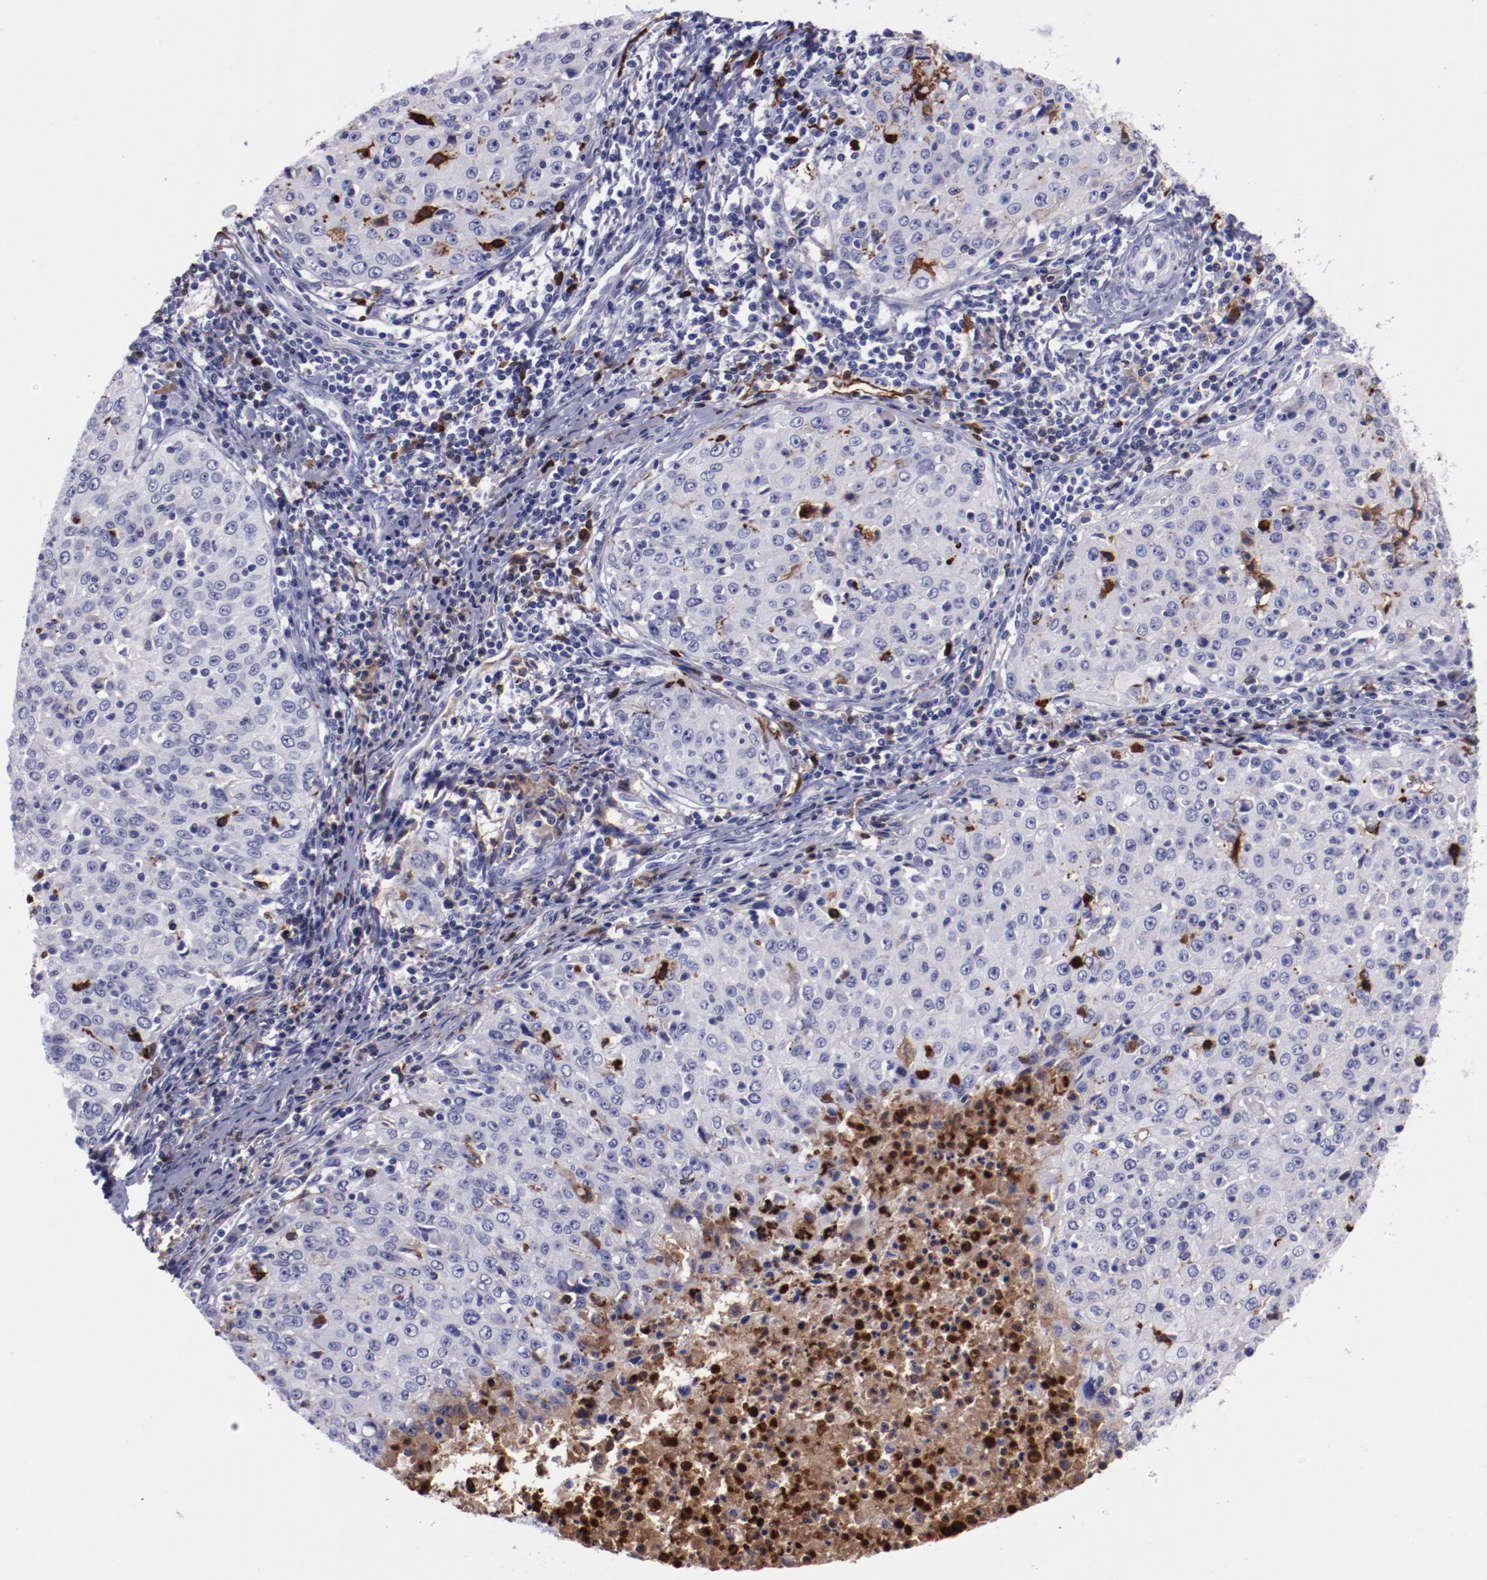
{"staining": {"intensity": "negative", "quantity": "none", "location": "none"}, "tissue": "cervical cancer", "cell_type": "Tumor cells", "image_type": "cancer", "snomed": [{"axis": "morphology", "description": "Squamous cell carcinoma, NOS"}, {"axis": "topography", "description": "Cervix"}], "caption": "Tumor cells show no significant expression in squamous cell carcinoma (cervical).", "gene": "APOH", "patient": {"sex": "female", "age": 27}}